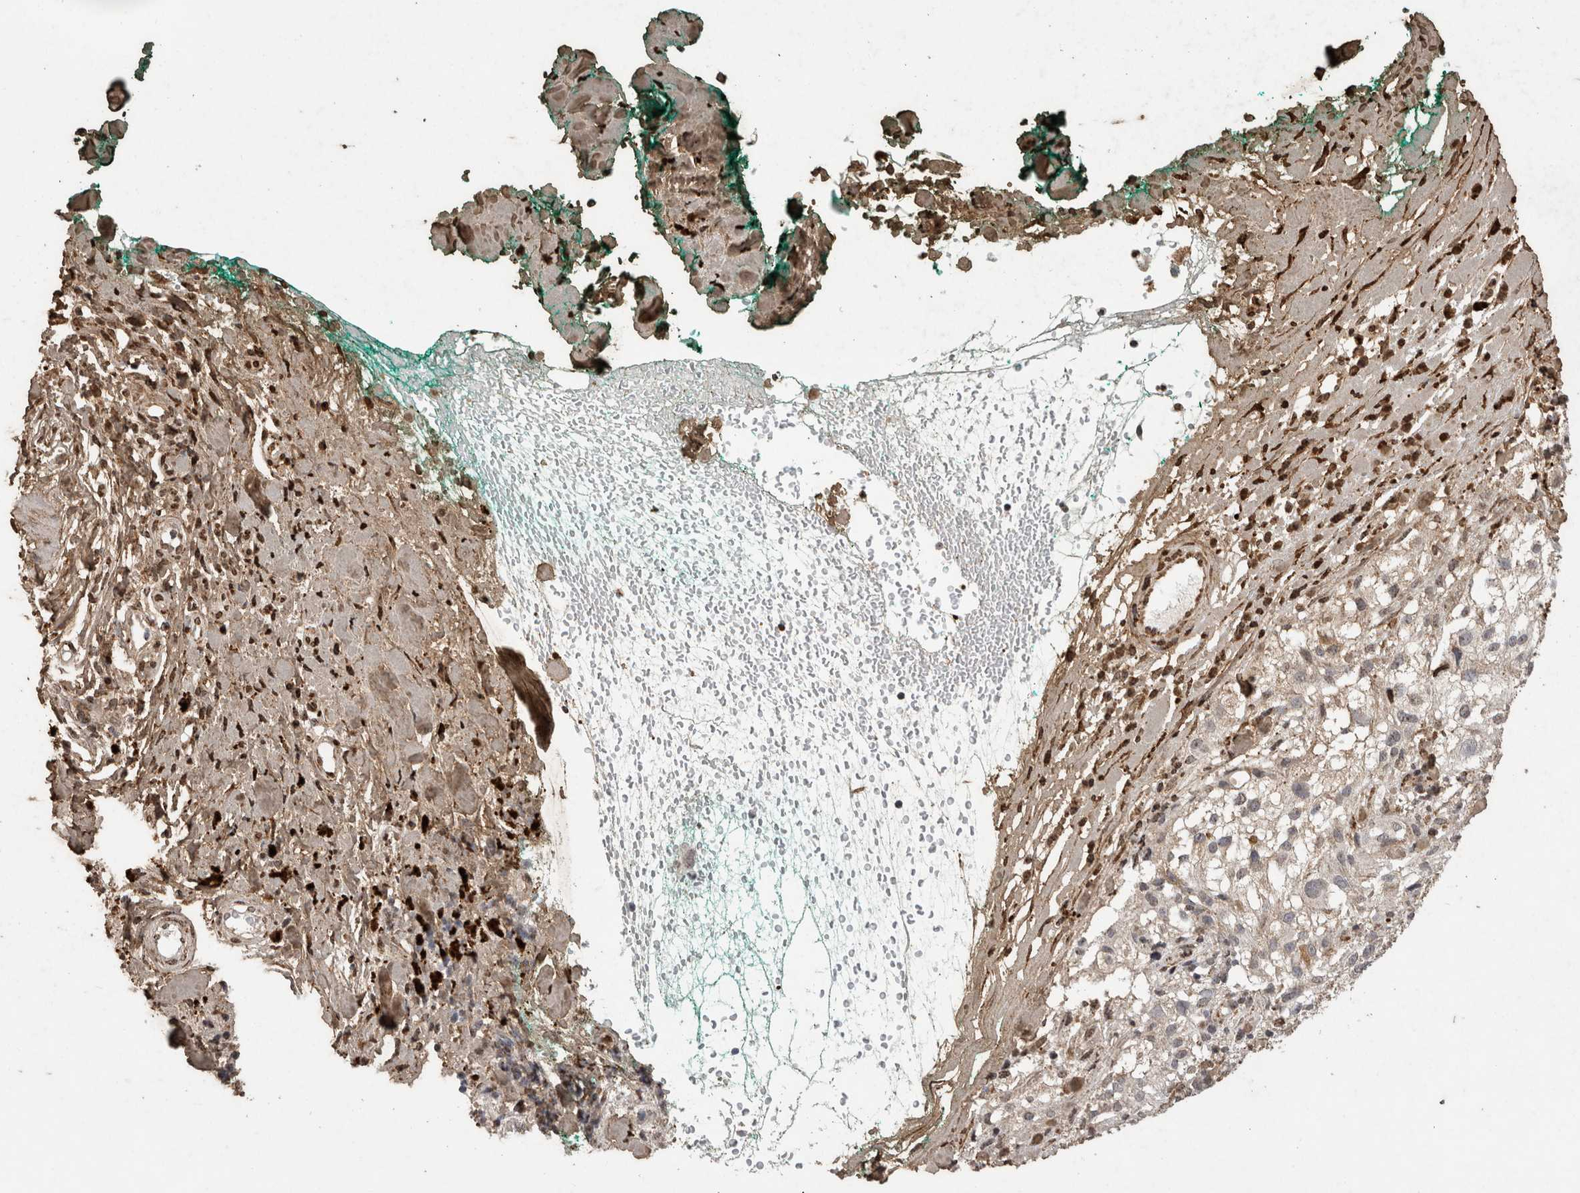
{"staining": {"intensity": "negative", "quantity": "none", "location": "none"}, "tissue": "melanoma", "cell_type": "Tumor cells", "image_type": "cancer", "snomed": [{"axis": "morphology", "description": "Necrosis, NOS"}, {"axis": "morphology", "description": "Malignant melanoma, NOS"}, {"axis": "topography", "description": "Skin"}], "caption": "DAB (3,3'-diaminobenzidine) immunohistochemical staining of human malignant melanoma demonstrates no significant staining in tumor cells. Nuclei are stained in blue.", "gene": "C1QTNF5", "patient": {"sex": "female", "age": 87}}